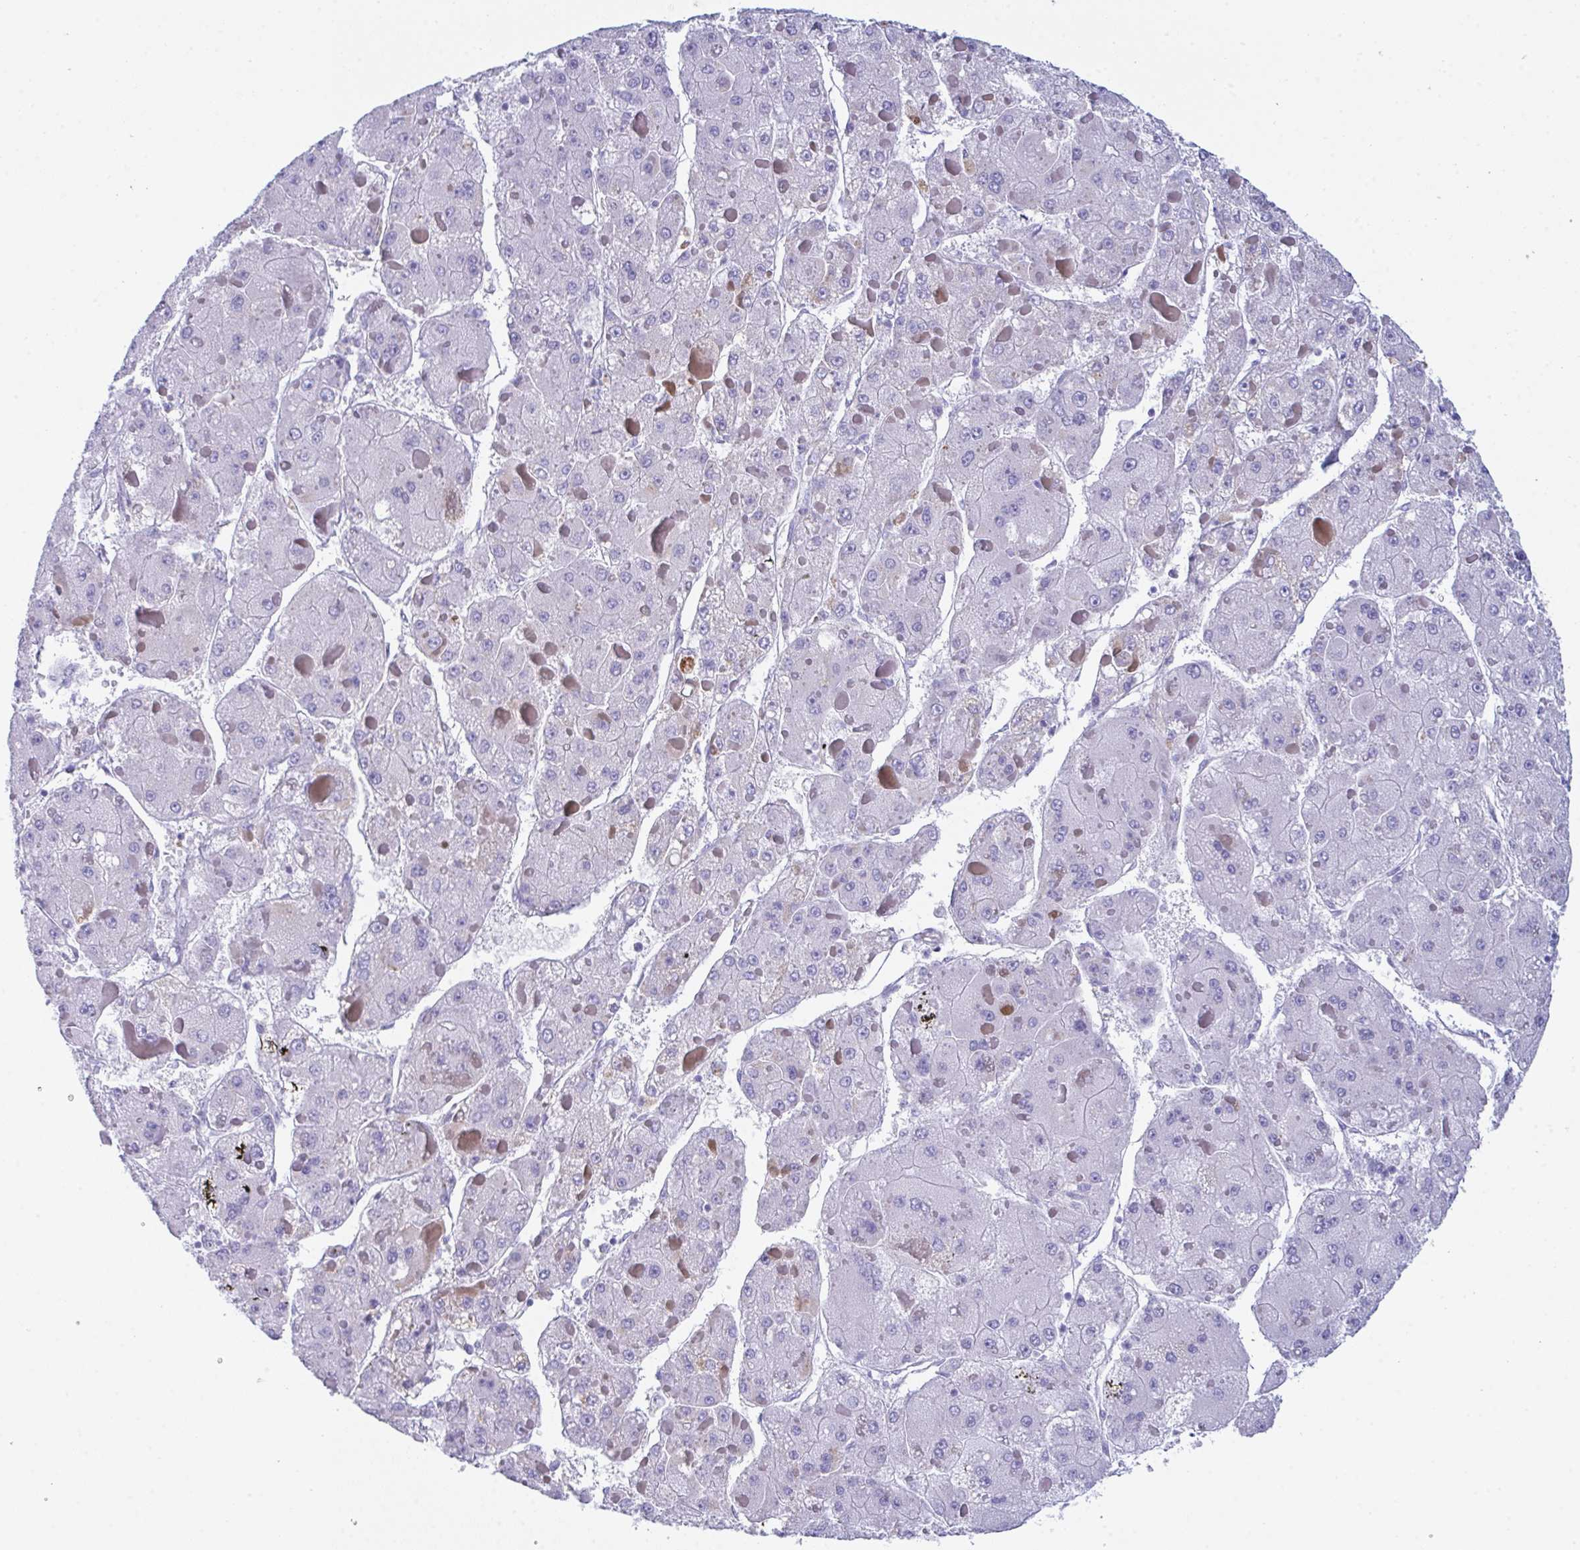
{"staining": {"intensity": "negative", "quantity": "none", "location": "none"}, "tissue": "liver cancer", "cell_type": "Tumor cells", "image_type": "cancer", "snomed": [{"axis": "morphology", "description": "Carcinoma, Hepatocellular, NOS"}, {"axis": "topography", "description": "Liver"}], "caption": "Immunohistochemical staining of human hepatocellular carcinoma (liver) exhibits no significant staining in tumor cells.", "gene": "CEP170B", "patient": {"sex": "female", "age": 73}}